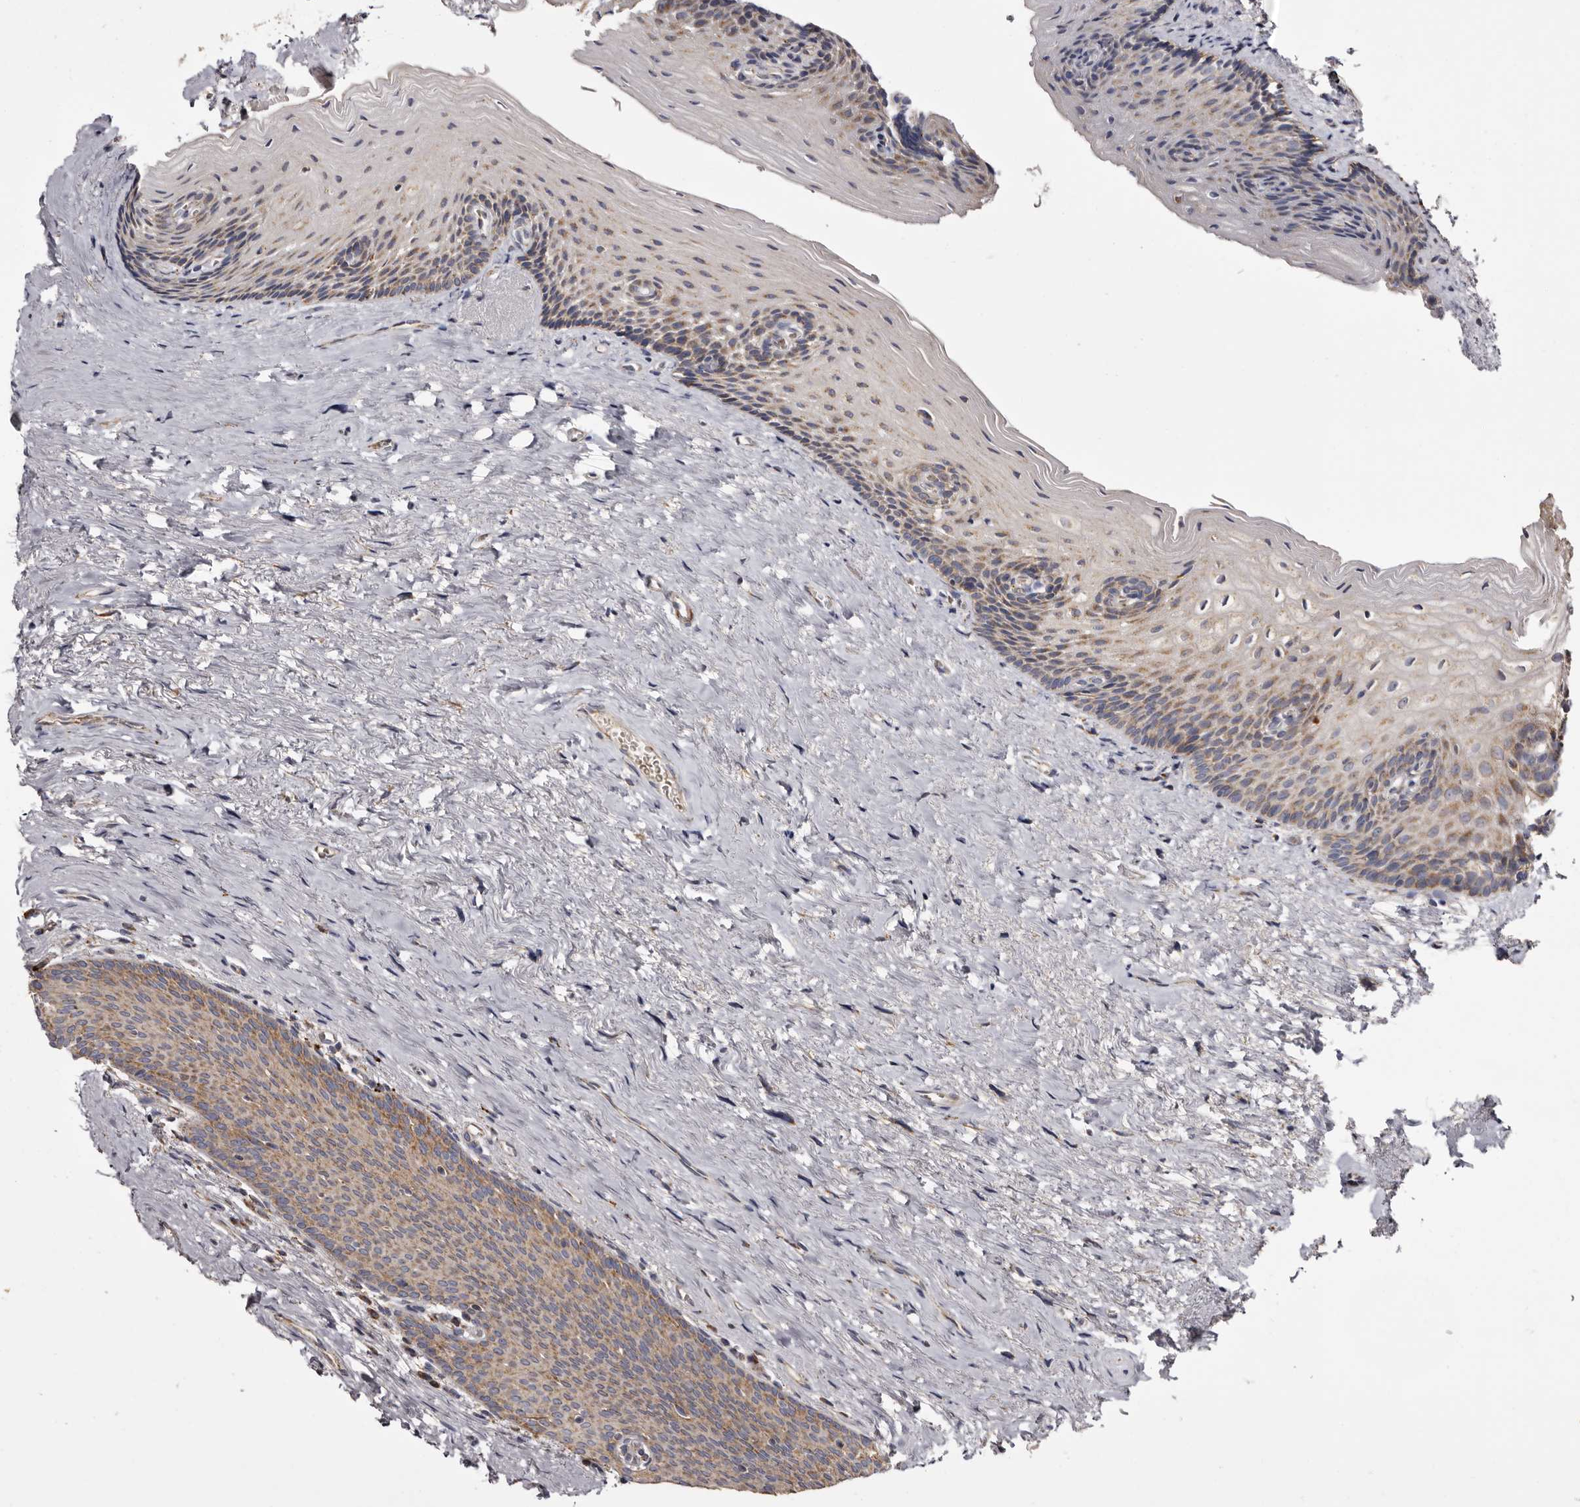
{"staining": {"intensity": "moderate", "quantity": ">75%", "location": "cytoplasmic/membranous"}, "tissue": "urinary bladder", "cell_type": "Urothelial cells", "image_type": "normal", "snomed": [{"axis": "morphology", "description": "Normal tissue, NOS"}, {"axis": "topography", "description": "Urinary bladder"}], "caption": "The histopathology image shows immunohistochemical staining of benign urinary bladder. There is moderate cytoplasmic/membranous positivity is identified in approximately >75% of urothelial cells.", "gene": "MECR", "patient": {"sex": "female", "age": 67}}